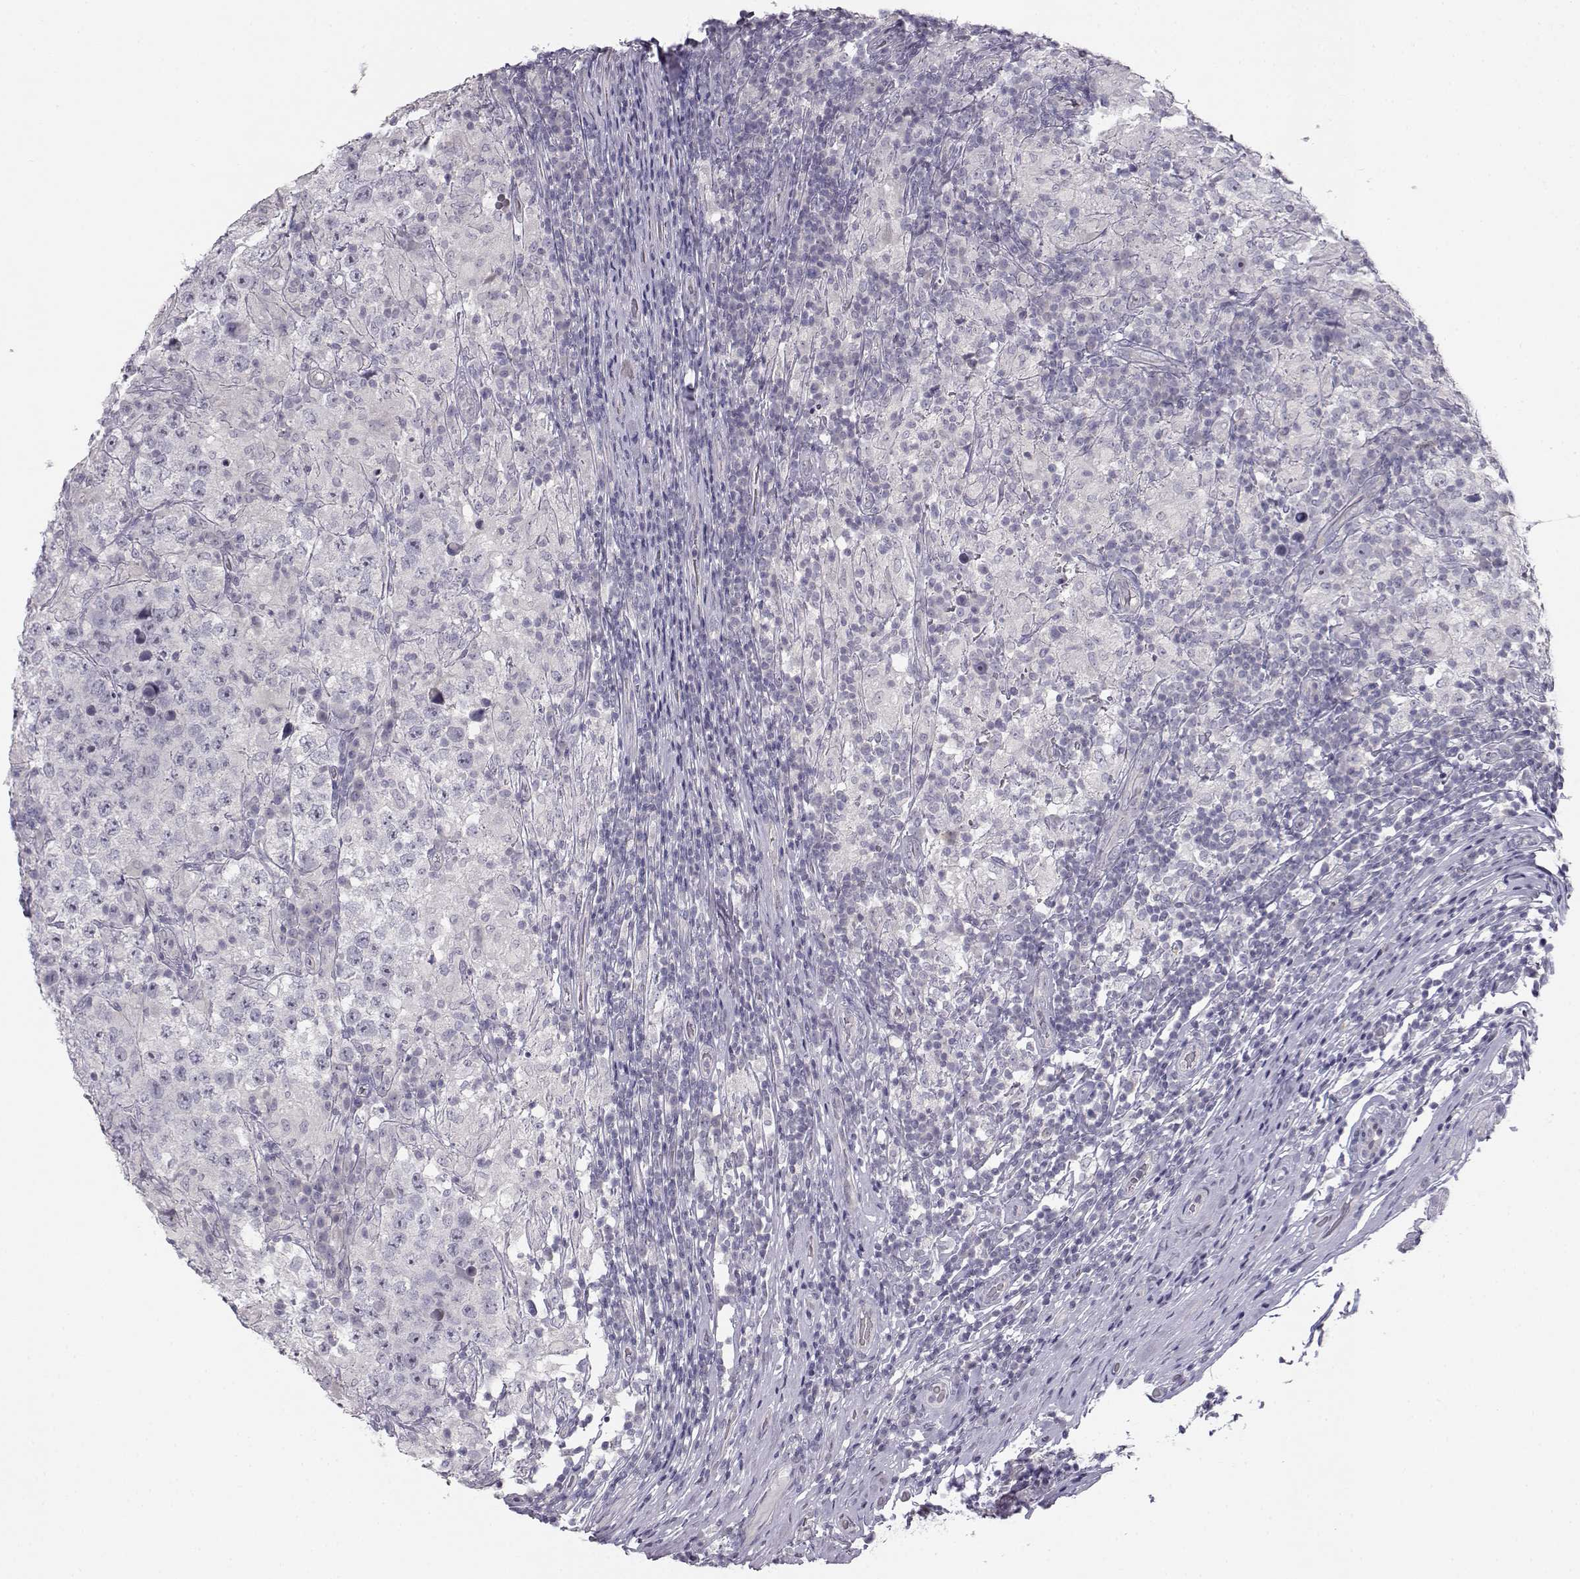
{"staining": {"intensity": "negative", "quantity": "none", "location": "none"}, "tissue": "testis cancer", "cell_type": "Tumor cells", "image_type": "cancer", "snomed": [{"axis": "morphology", "description": "Seminoma, NOS"}, {"axis": "morphology", "description": "Carcinoma, Embryonal, NOS"}, {"axis": "topography", "description": "Testis"}], "caption": "A histopathology image of human testis cancer is negative for staining in tumor cells.", "gene": "MYCBPAP", "patient": {"sex": "male", "age": 41}}